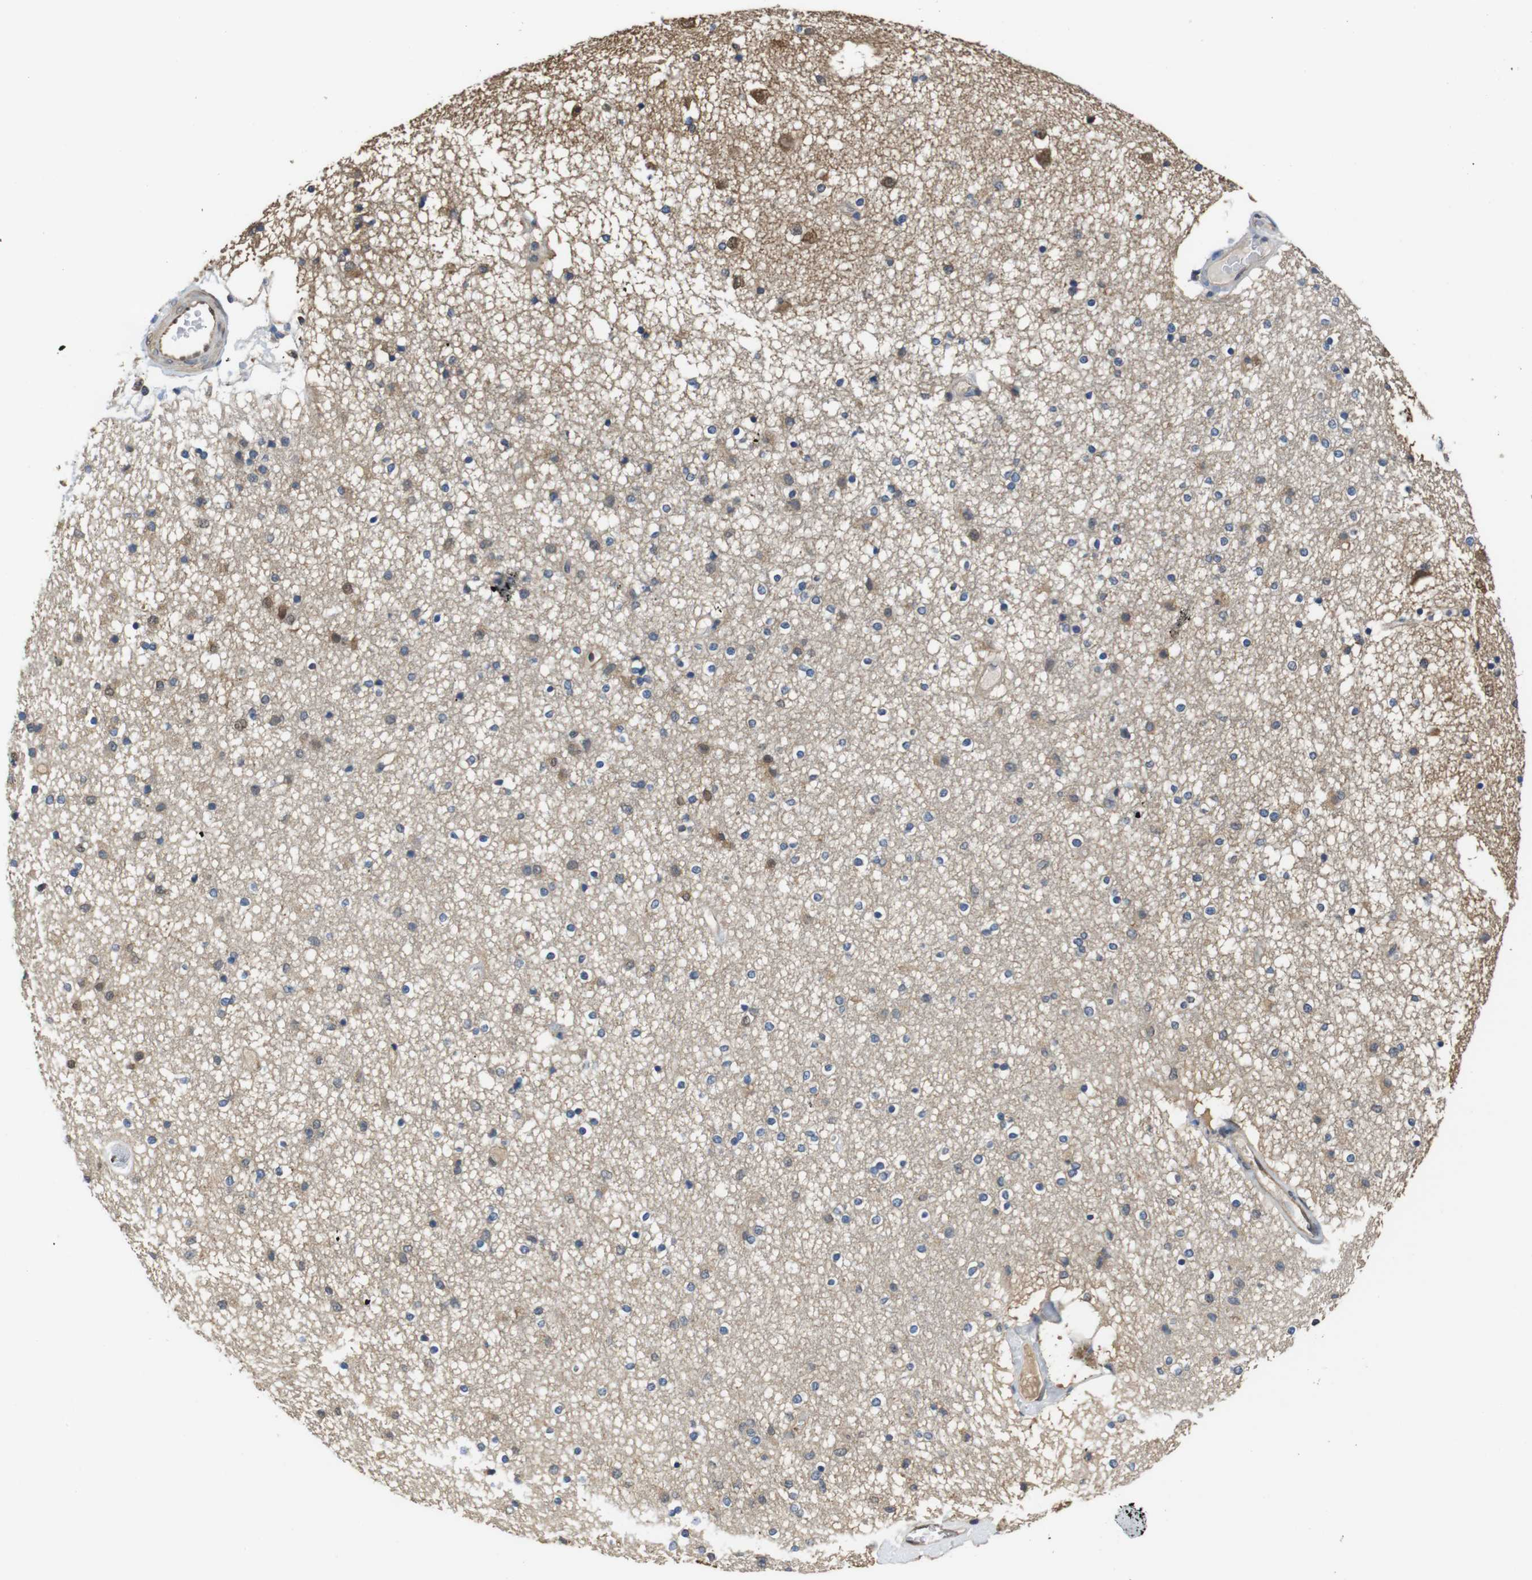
{"staining": {"intensity": "moderate", "quantity": "<25%", "location": "cytoplasmic/membranous"}, "tissue": "caudate", "cell_type": "Glial cells", "image_type": "normal", "snomed": [{"axis": "morphology", "description": "Normal tissue, NOS"}, {"axis": "topography", "description": "Lateral ventricle wall"}], "caption": "Immunohistochemistry photomicrograph of unremarkable caudate: human caudate stained using immunohistochemistry displays low levels of moderate protein expression localized specifically in the cytoplasmic/membranous of glial cells, appearing as a cytoplasmic/membranous brown color.", "gene": "LDHA", "patient": {"sex": "female", "age": 54}}